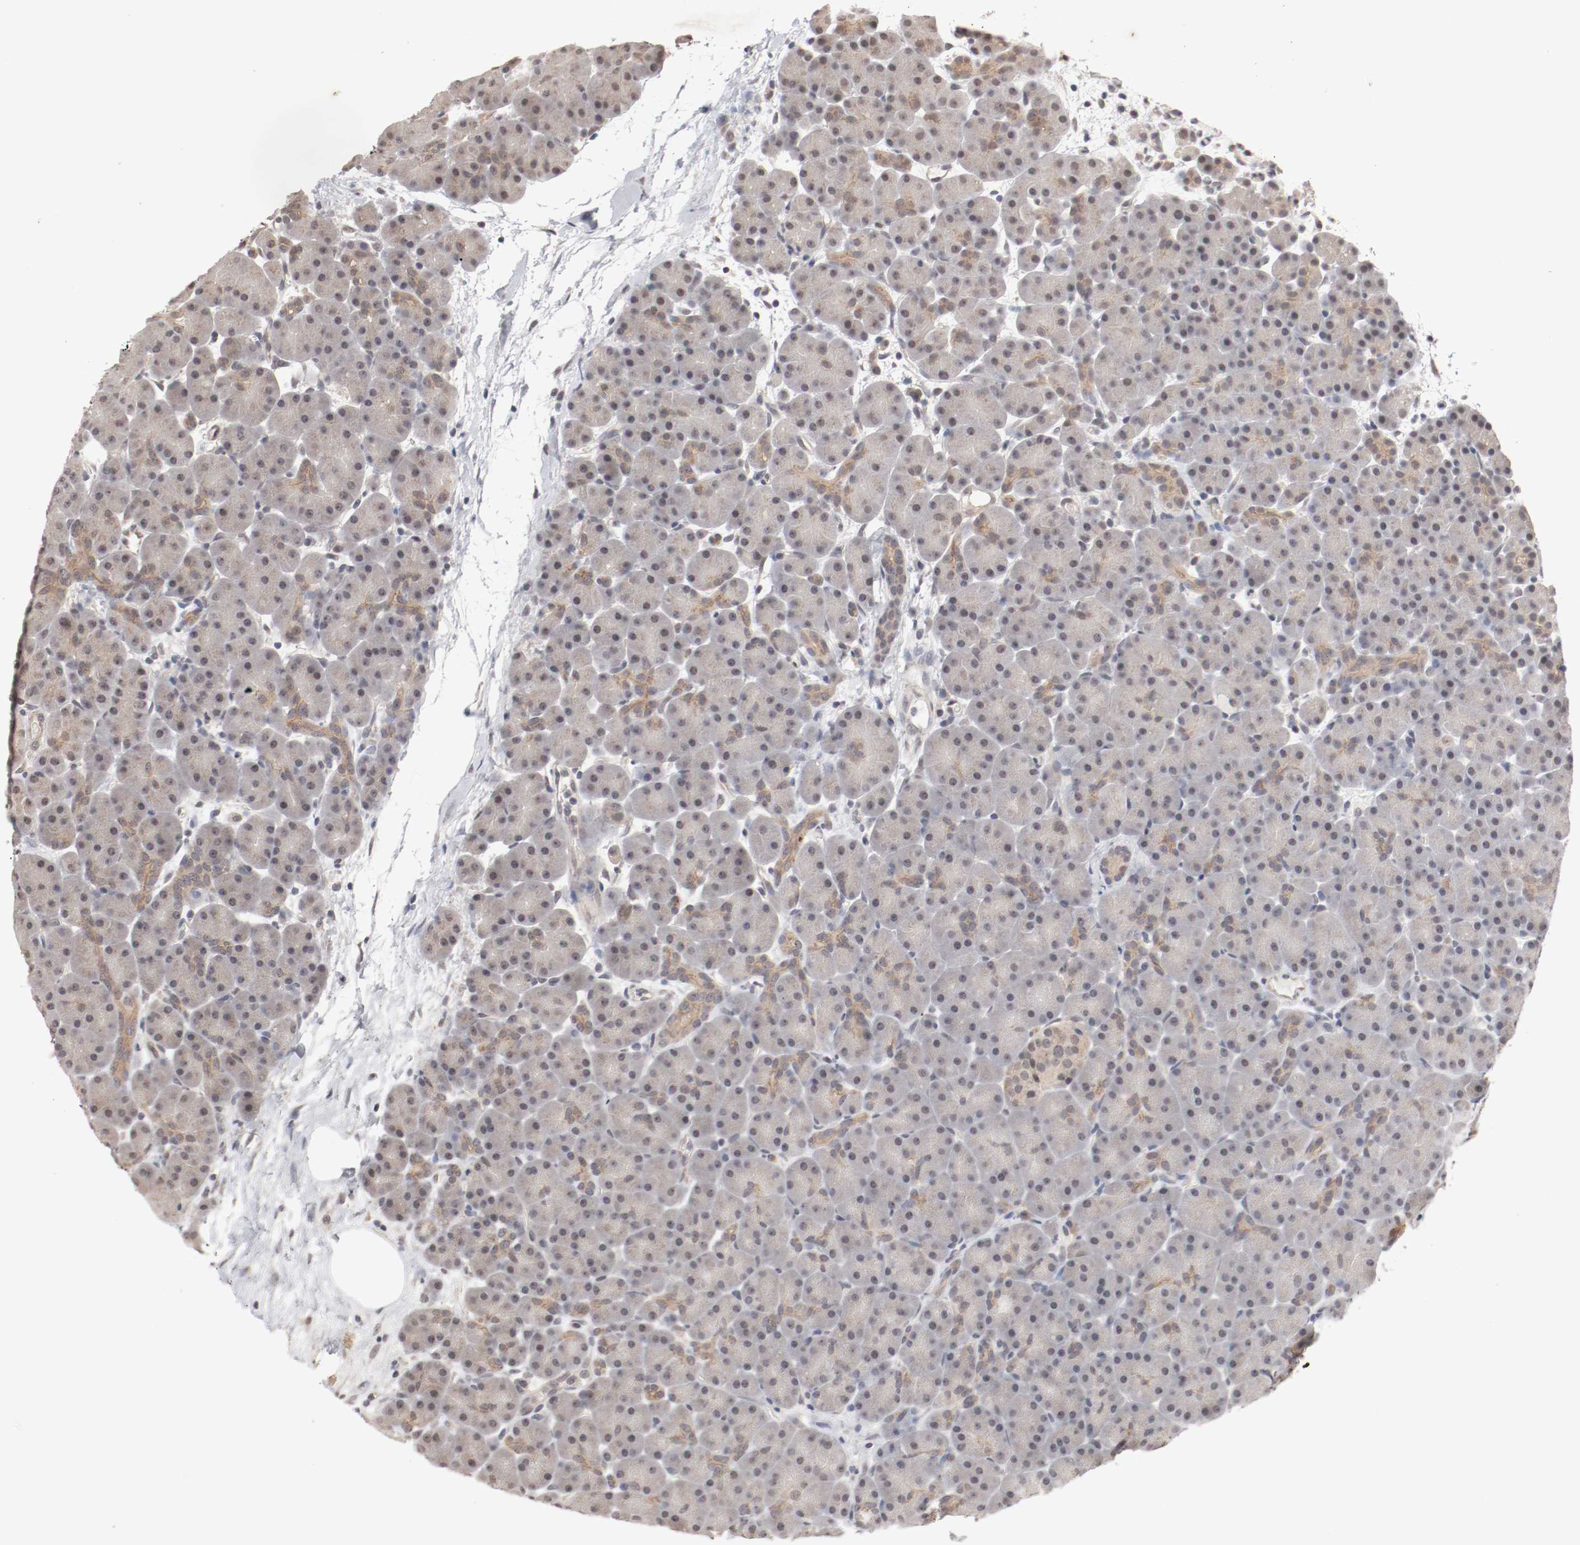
{"staining": {"intensity": "weak", "quantity": ">75%", "location": "cytoplasmic/membranous"}, "tissue": "pancreas", "cell_type": "Exocrine glandular cells", "image_type": "normal", "snomed": [{"axis": "morphology", "description": "Normal tissue, NOS"}, {"axis": "topography", "description": "Pancreas"}], "caption": "Pancreas stained with a brown dye displays weak cytoplasmic/membranous positive positivity in approximately >75% of exocrine glandular cells.", "gene": "CSNK2B", "patient": {"sex": "male", "age": 66}}